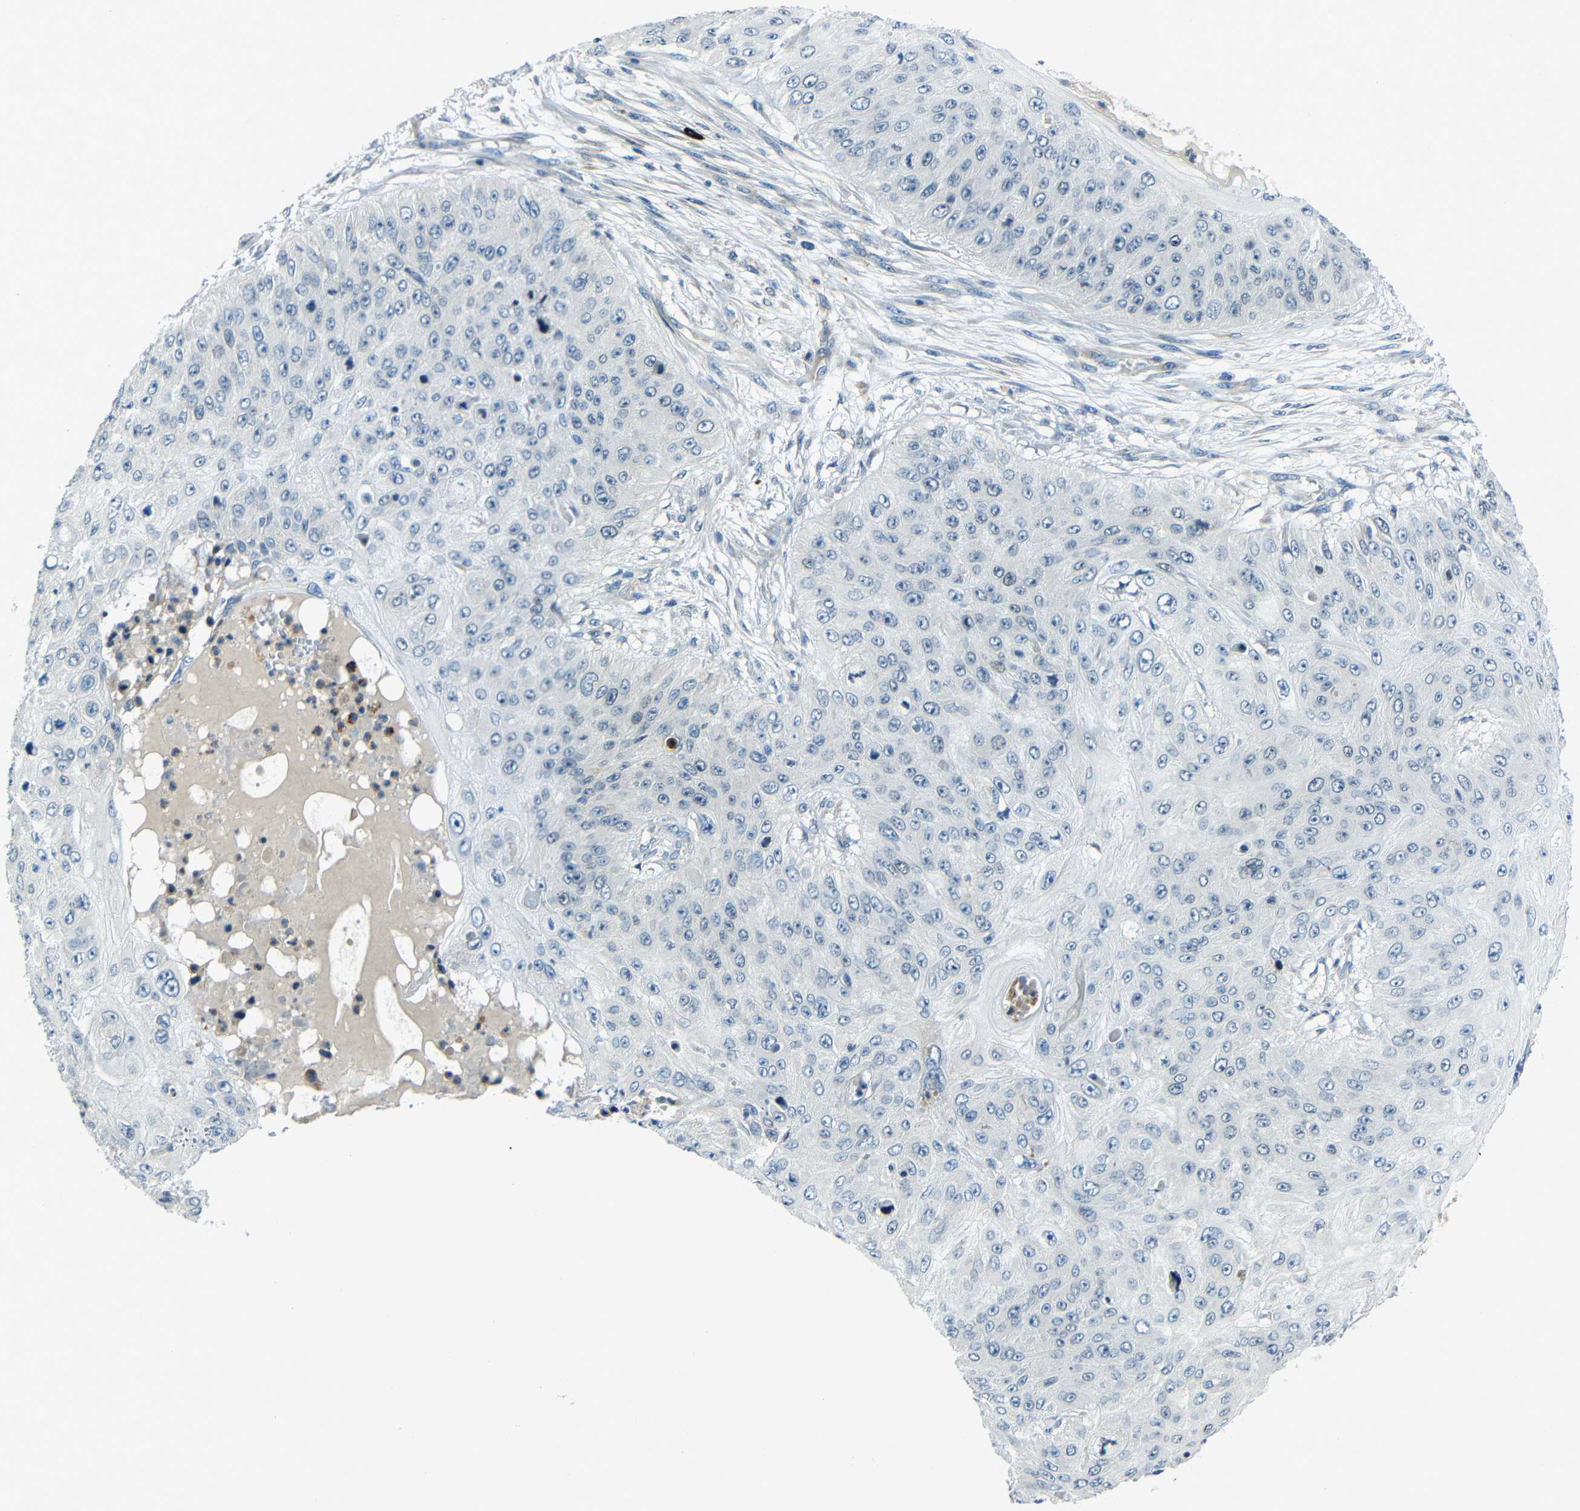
{"staining": {"intensity": "negative", "quantity": "none", "location": "none"}, "tissue": "skin cancer", "cell_type": "Tumor cells", "image_type": "cancer", "snomed": [{"axis": "morphology", "description": "Squamous cell carcinoma, NOS"}, {"axis": "topography", "description": "Skin"}], "caption": "DAB (3,3'-diaminobenzidine) immunohistochemical staining of skin cancer (squamous cell carcinoma) shows no significant positivity in tumor cells.", "gene": "DCLK1", "patient": {"sex": "female", "age": 80}}